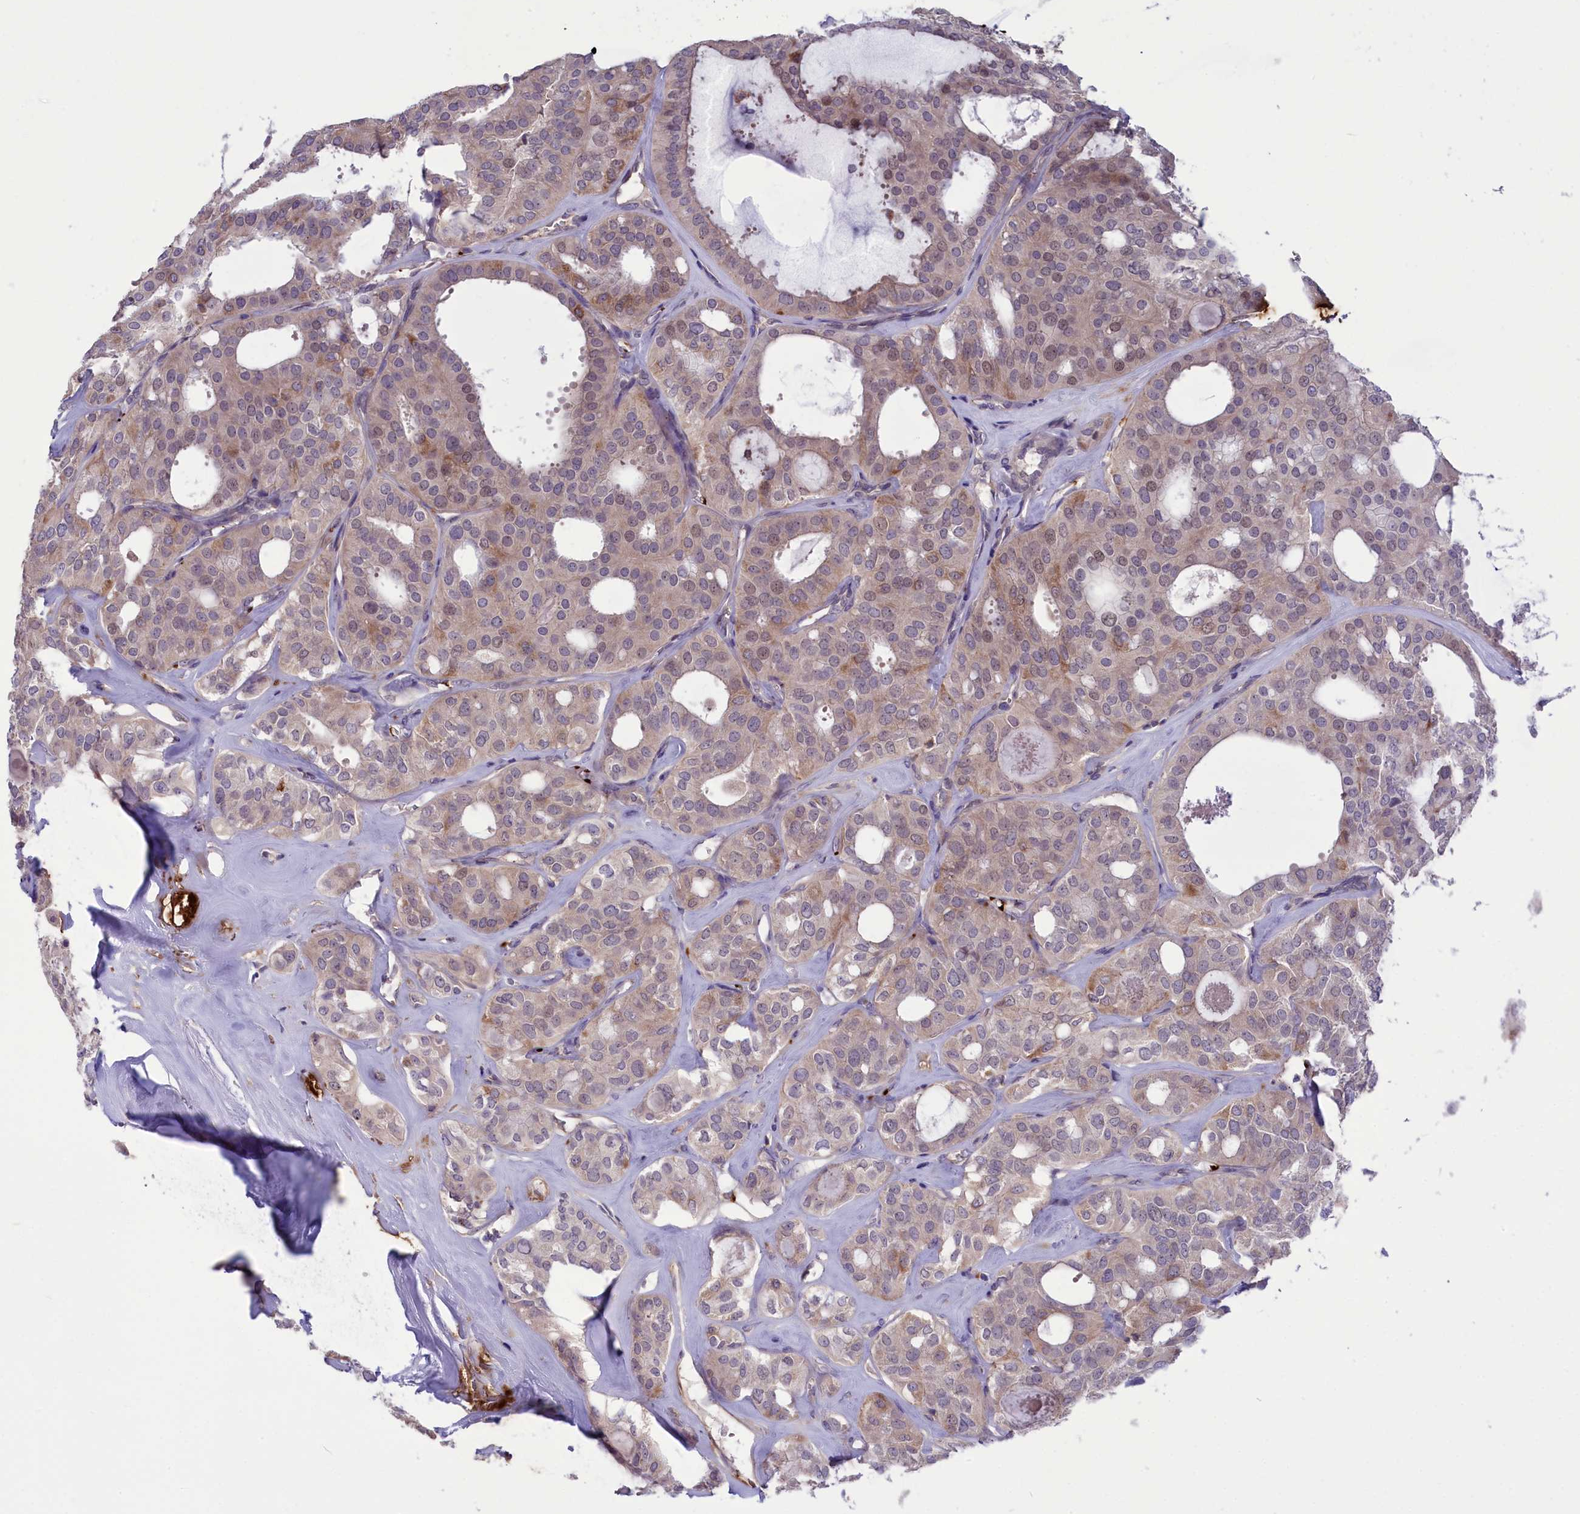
{"staining": {"intensity": "weak", "quantity": ">75%", "location": "cytoplasmic/membranous"}, "tissue": "thyroid cancer", "cell_type": "Tumor cells", "image_type": "cancer", "snomed": [{"axis": "morphology", "description": "Follicular adenoma carcinoma, NOS"}, {"axis": "topography", "description": "Thyroid gland"}], "caption": "The immunohistochemical stain highlights weak cytoplasmic/membranous expression in tumor cells of thyroid cancer (follicular adenoma carcinoma) tissue. (DAB (3,3'-diaminobenzidine) = brown stain, brightfield microscopy at high magnification).", "gene": "HEATR3", "patient": {"sex": "male", "age": 75}}